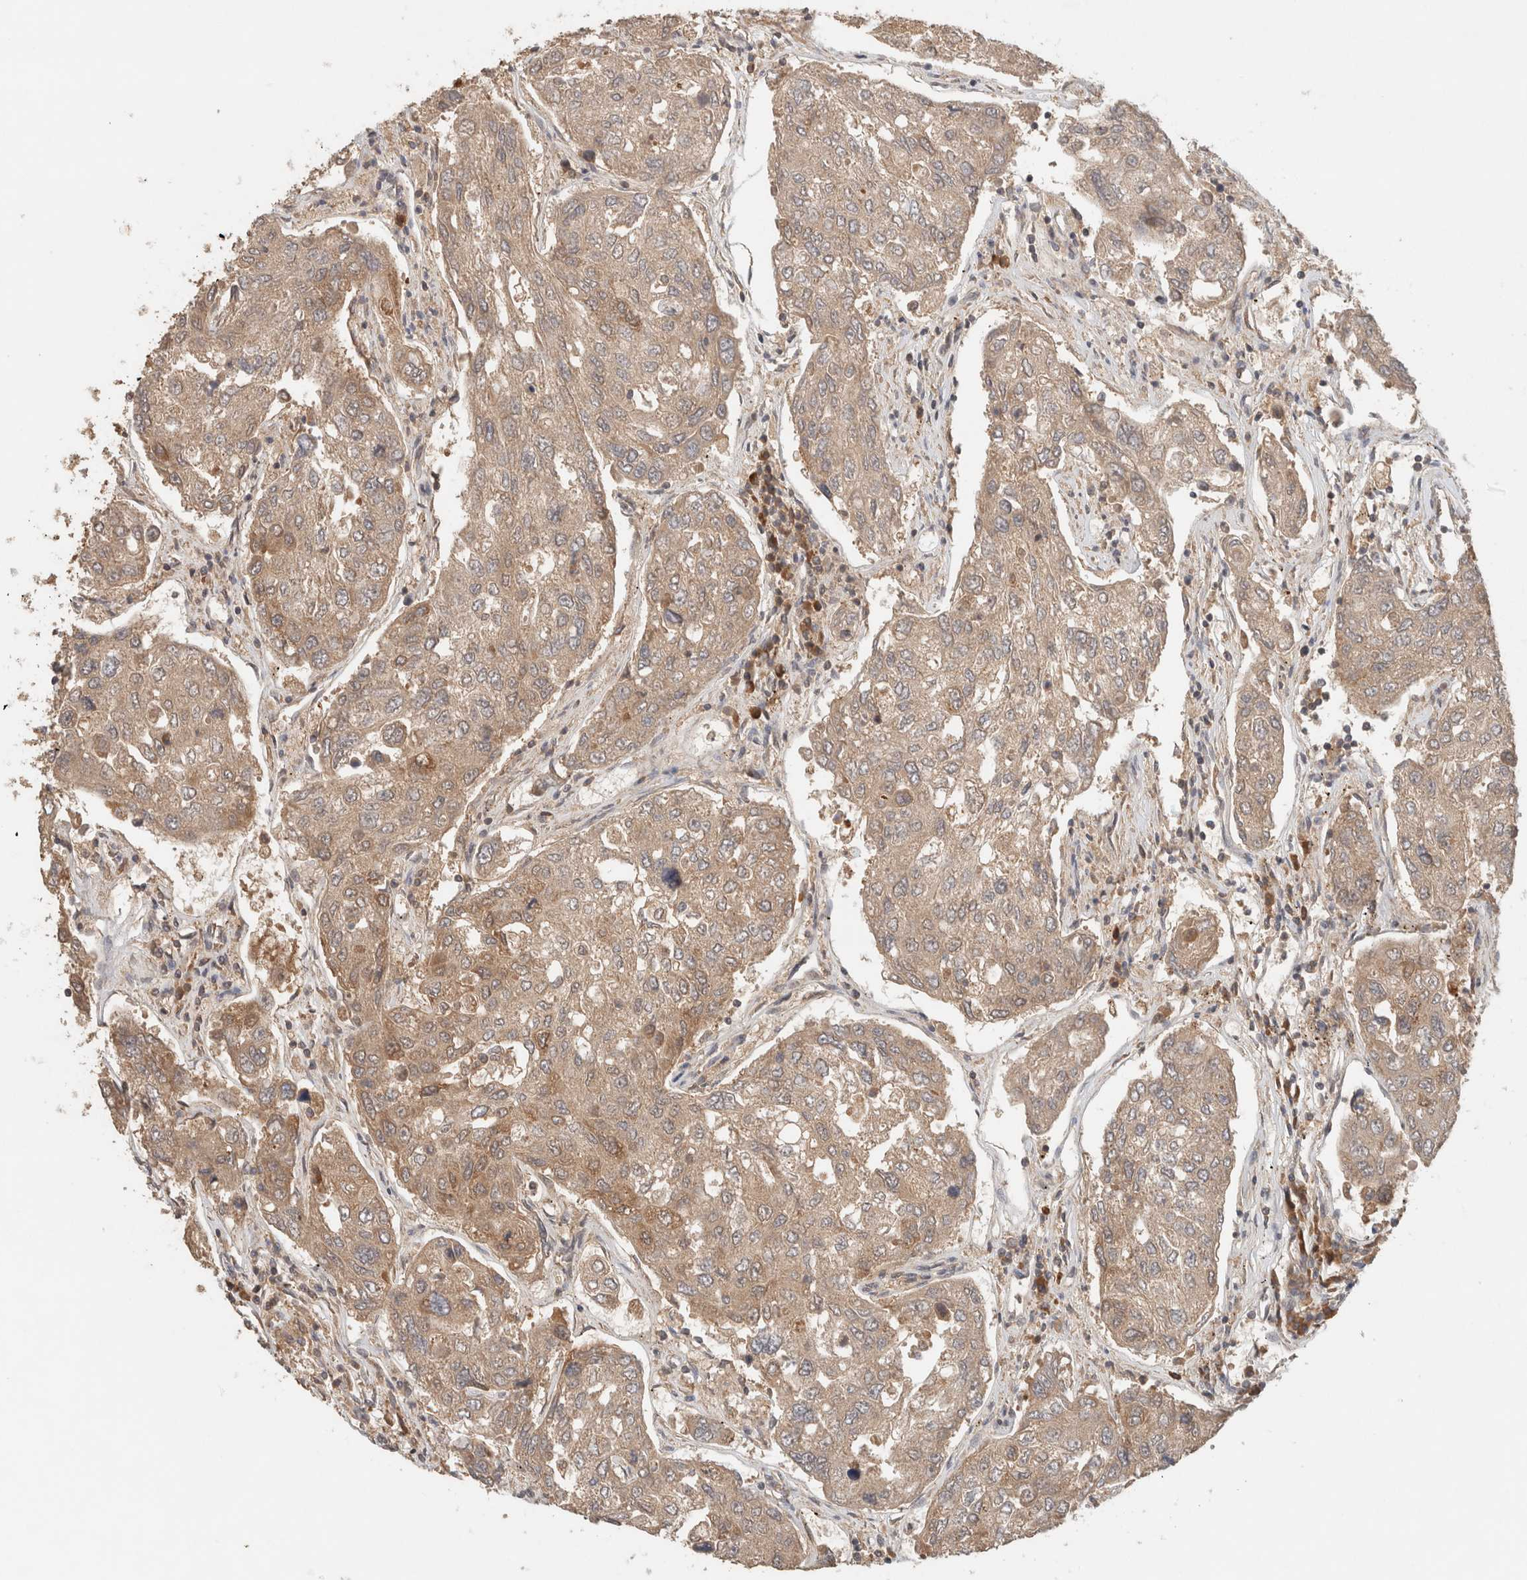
{"staining": {"intensity": "moderate", "quantity": ">75%", "location": "cytoplasmic/membranous"}, "tissue": "urothelial cancer", "cell_type": "Tumor cells", "image_type": "cancer", "snomed": [{"axis": "morphology", "description": "Urothelial carcinoma, High grade"}, {"axis": "topography", "description": "Lymph node"}, {"axis": "topography", "description": "Urinary bladder"}], "caption": "Immunohistochemical staining of human high-grade urothelial carcinoma shows medium levels of moderate cytoplasmic/membranous positivity in about >75% of tumor cells.", "gene": "ARFGEF2", "patient": {"sex": "male", "age": 51}}